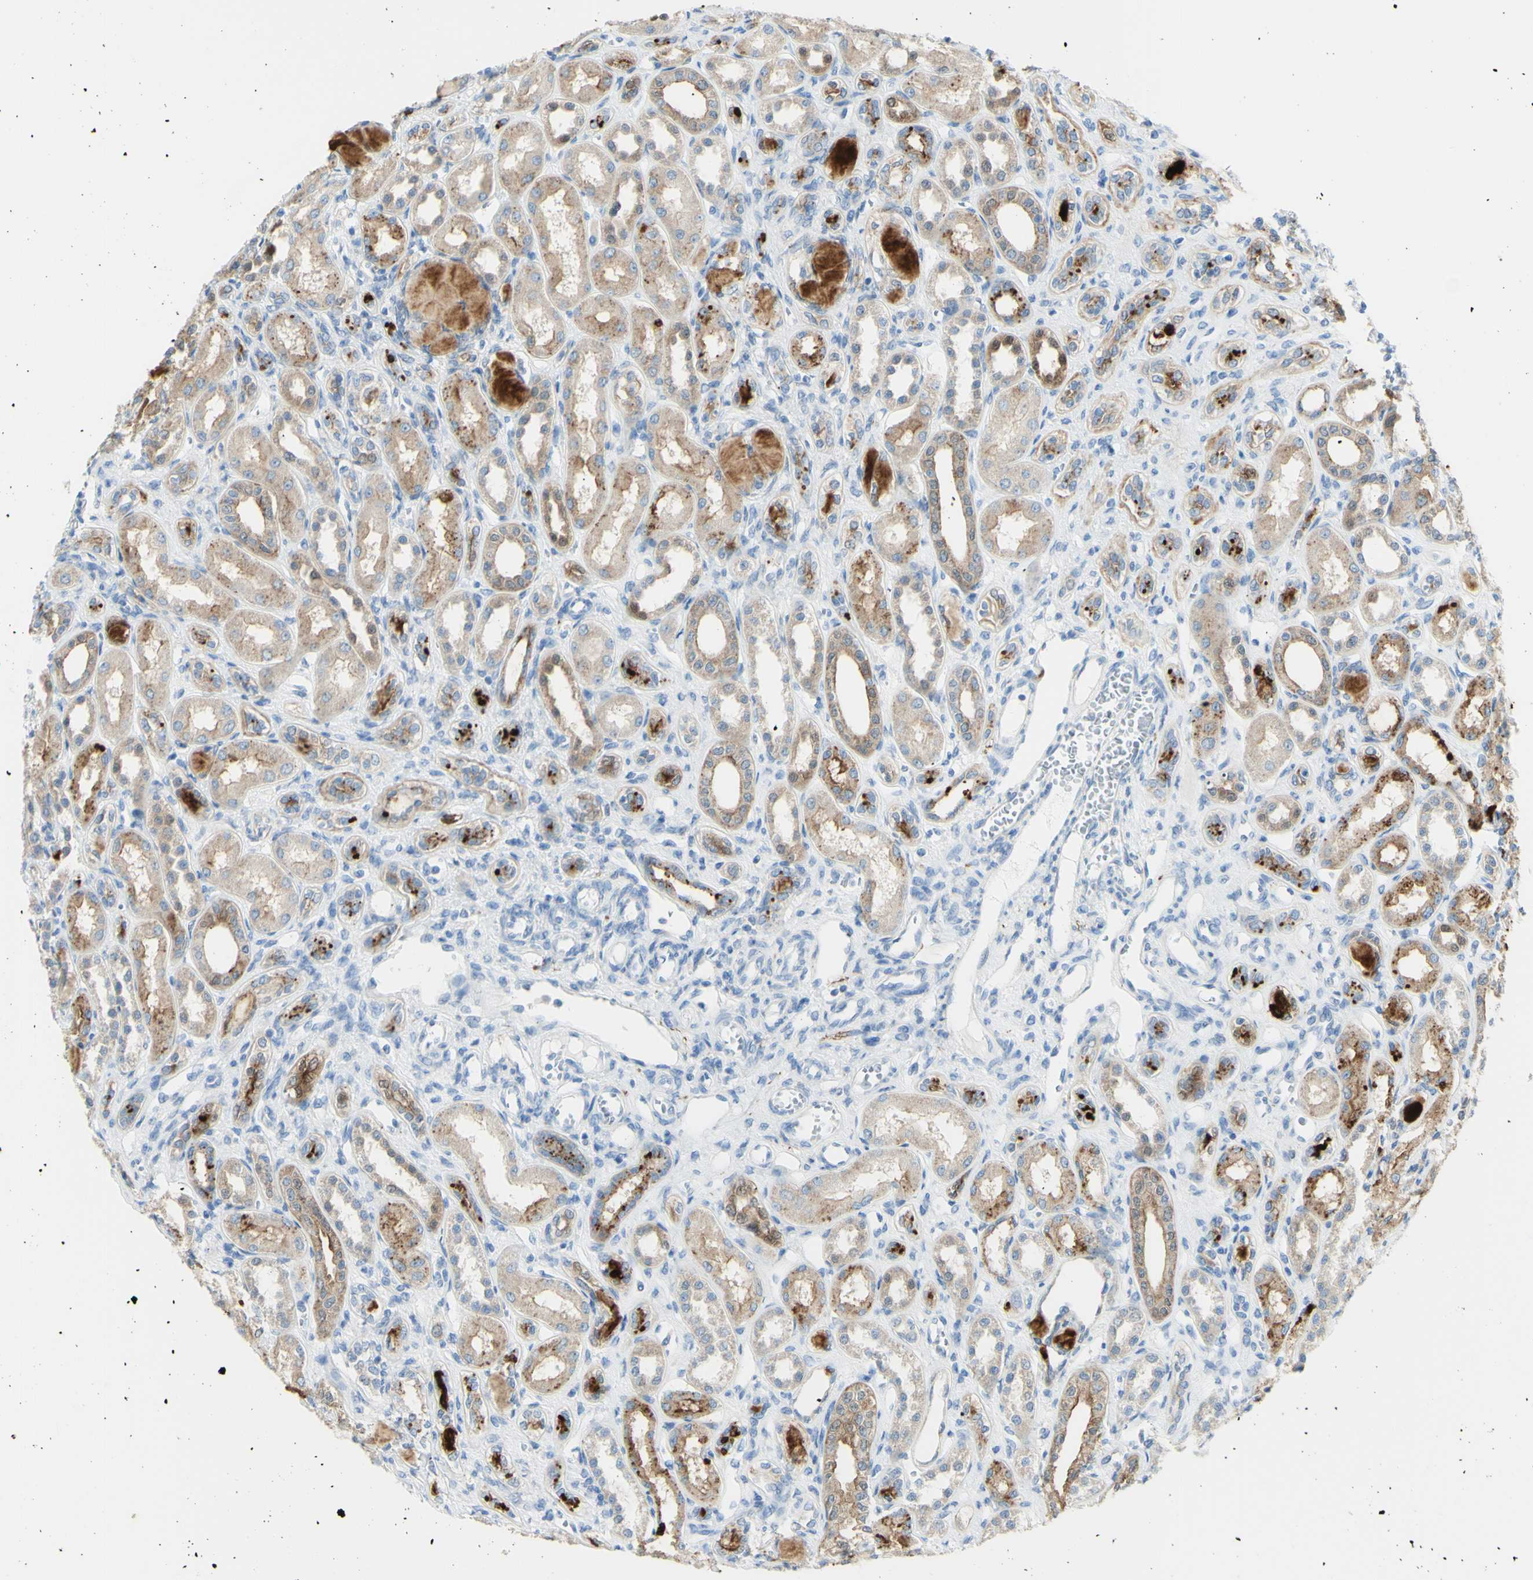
{"staining": {"intensity": "negative", "quantity": "none", "location": "none"}, "tissue": "kidney", "cell_type": "Cells in glomeruli", "image_type": "normal", "snomed": [{"axis": "morphology", "description": "Normal tissue, NOS"}, {"axis": "topography", "description": "Kidney"}], "caption": "The immunohistochemistry (IHC) micrograph has no significant positivity in cells in glomeruli of kidney.", "gene": "TSPAN1", "patient": {"sex": "male", "age": 7}}